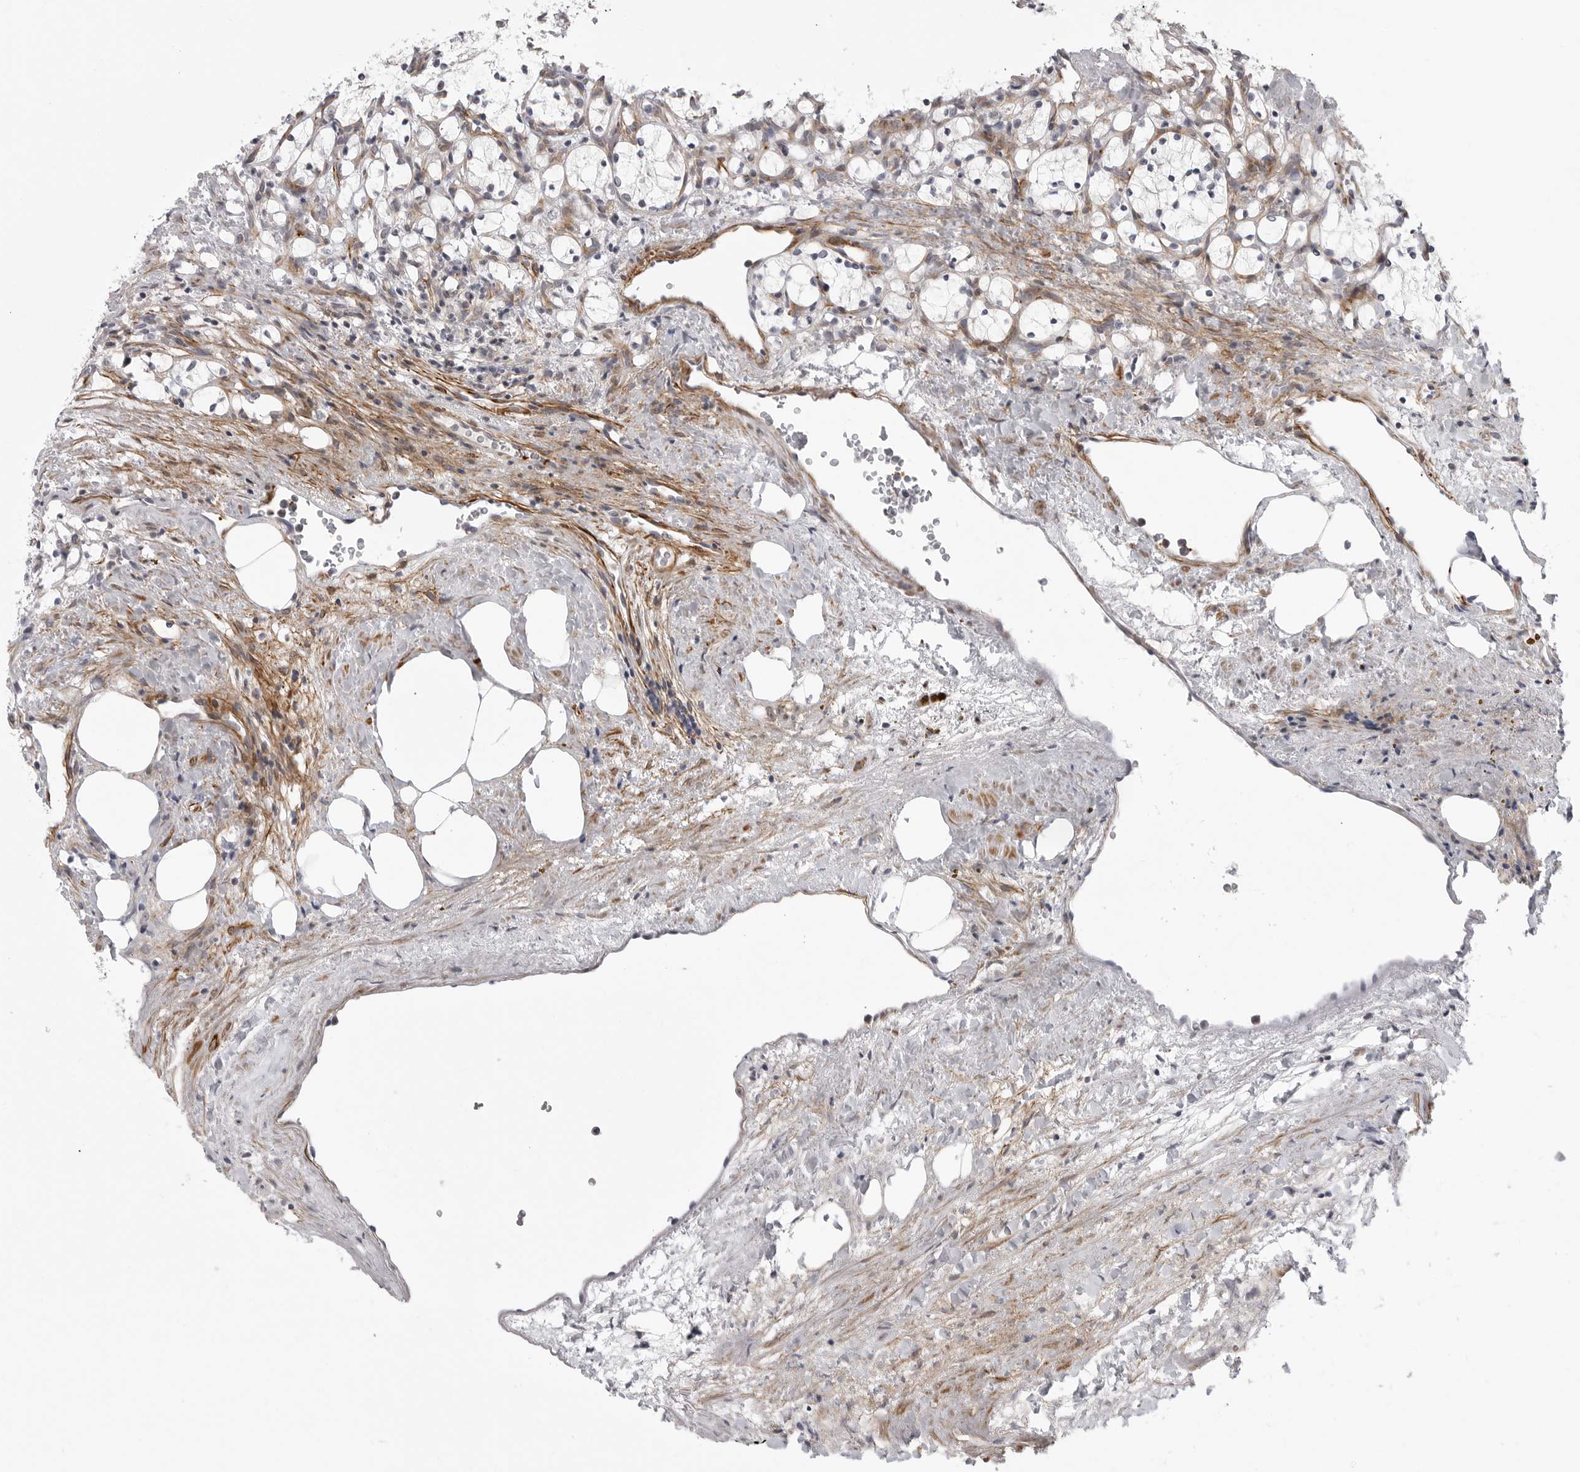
{"staining": {"intensity": "negative", "quantity": "none", "location": "none"}, "tissue": "renal cancer", "cell_type": "Tumor cells", "image_type": "cancer", "snomed": [{"axis": "morphology", "description": "Adenocarcinoma, NOS"}, {"axis": "topography", "description": "Kidney"}], "caption": "An image of adenocarcinoma (renal) stained for a protein displays no brown staining in tumor cells. Brightfield microscopy of IHC stained with DAB (3,3'-diaminobenzidine) (brown) and hematoxylin (blue), captured at high magnification.", "gene": "TUT4", "patient": {"sex": "female", "age": 69}}